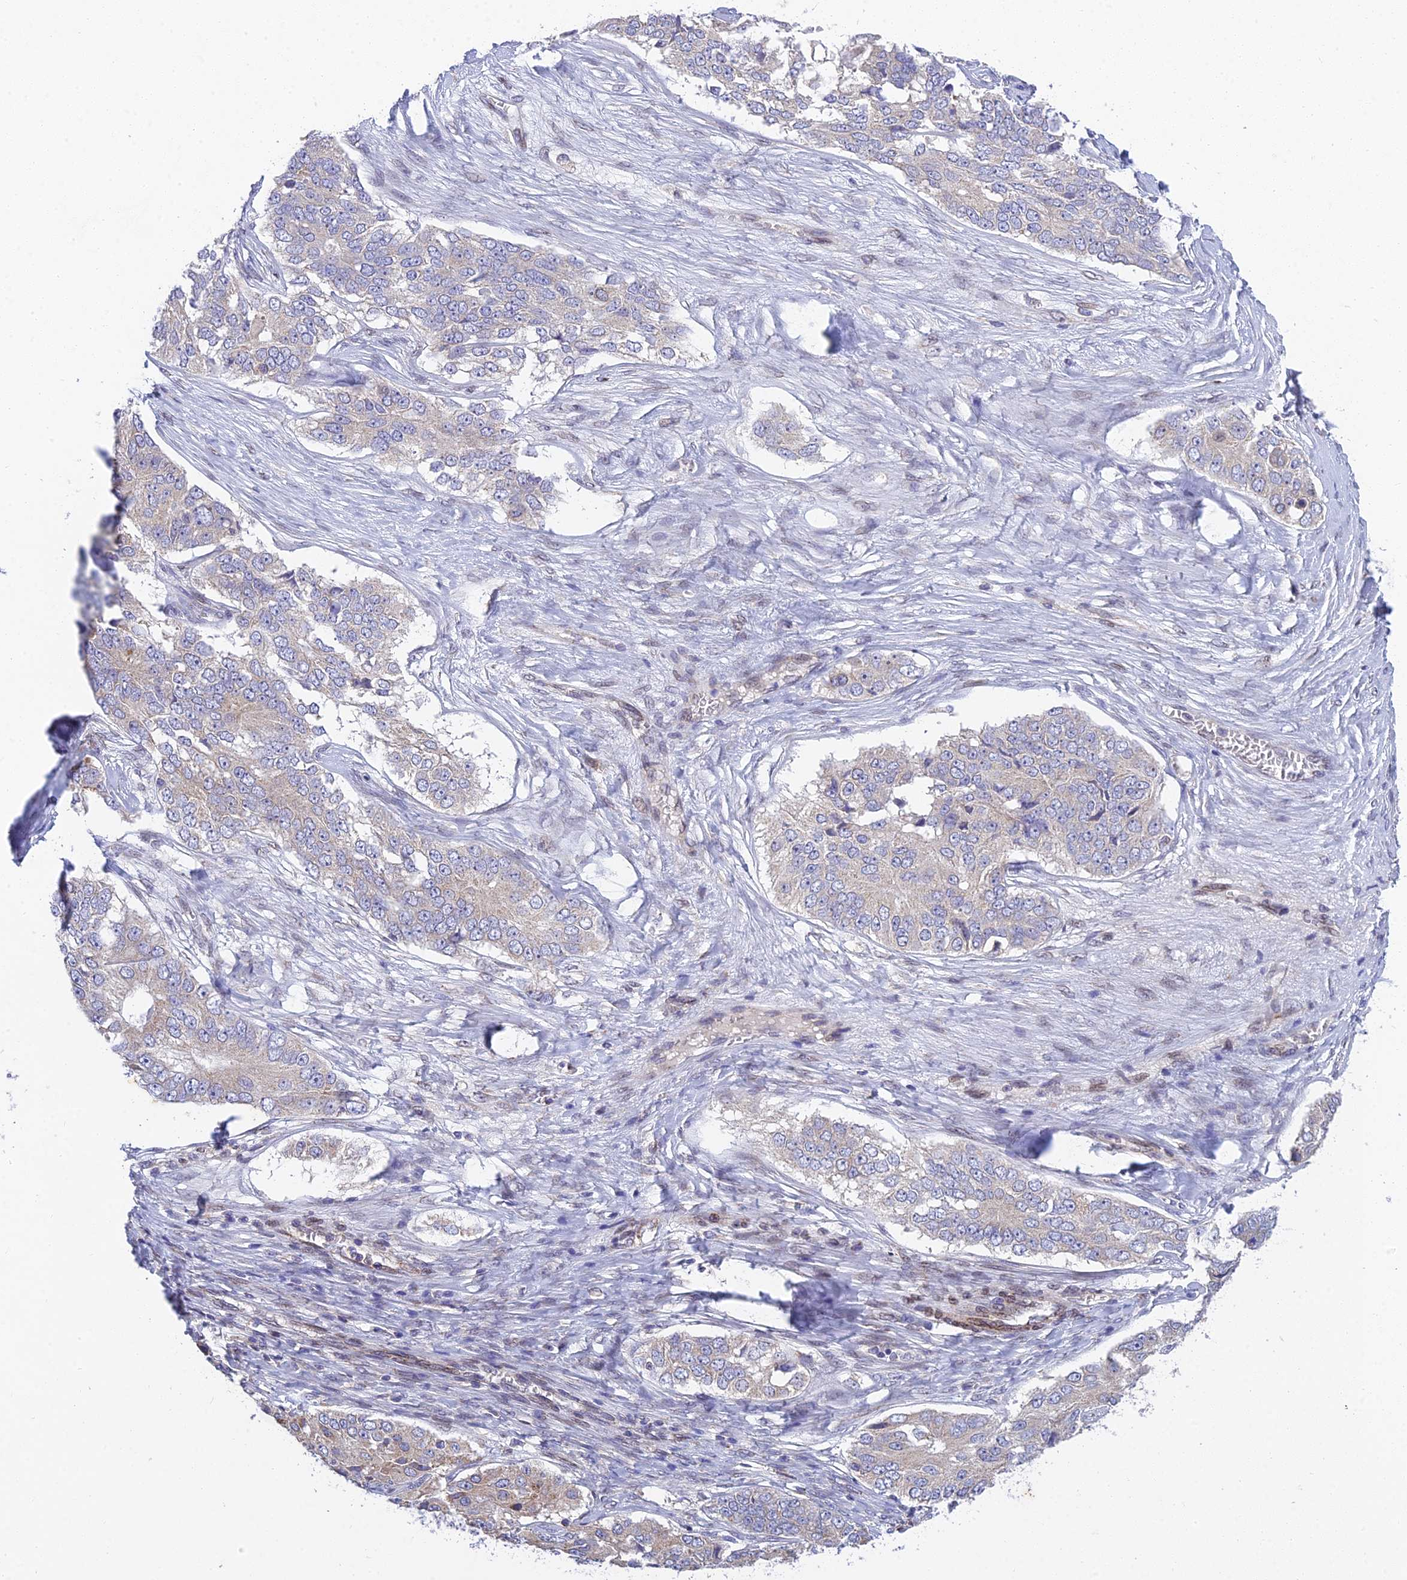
{"staining": {"intensity": "negative", "quantity": "none", "location": "none"}, "tissue": "ovarian cancer", "cell_type": "Tumor cells", "image_type": "cancer", "snomed": [{"axis": "morphology", "description": "Carcinoma, endometroid"}, {"axis": "topography", "description": "Ovary"}], "caption": "The histopathology image exhibits no significant staining in tumor cells of endometroid carcinoma (ovarian).", "gene": "MGAT2", "patient": {"sex": "female", "age": 51}}